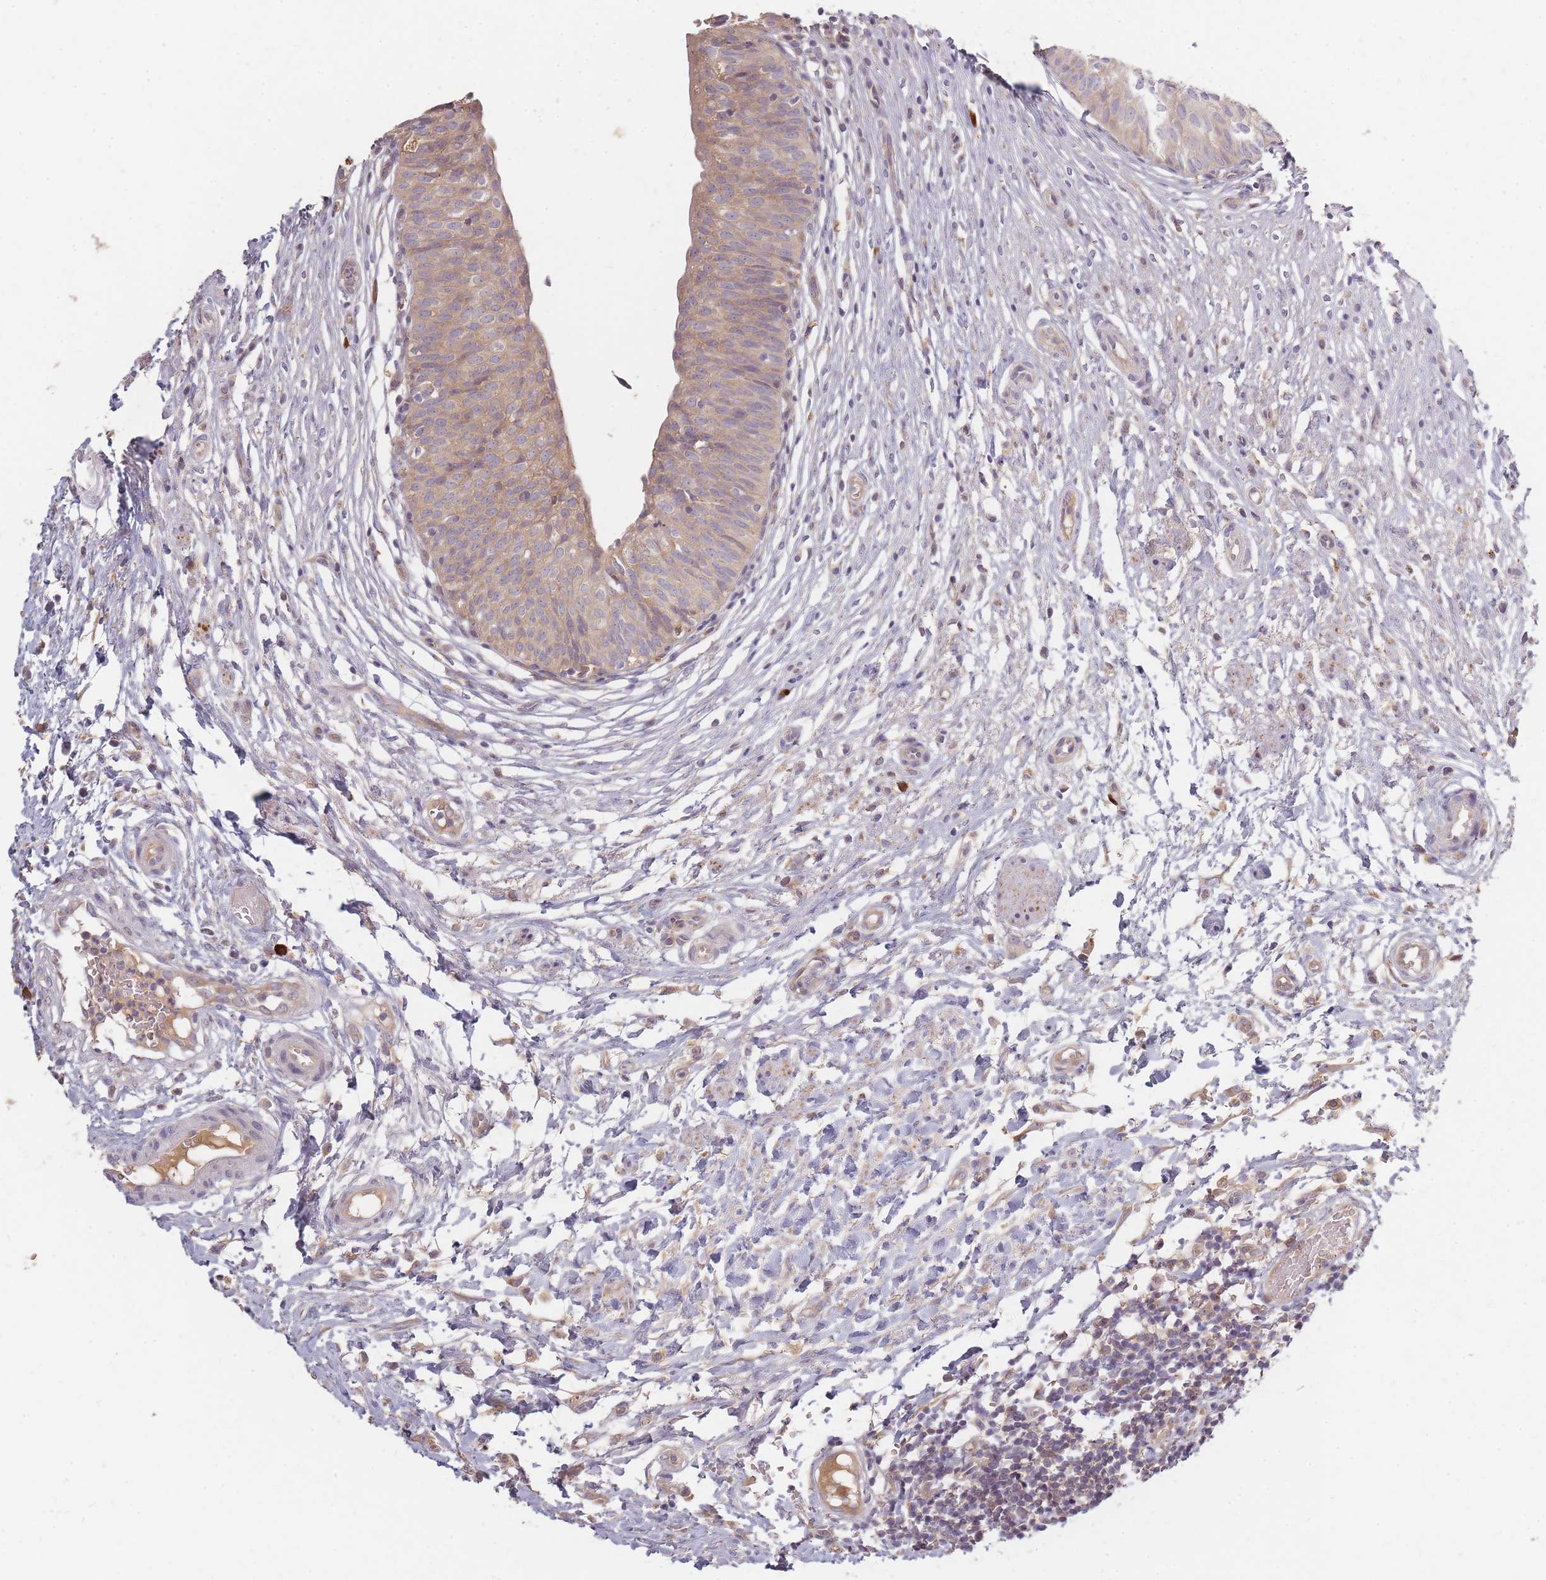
{"staining": {"intensity": "moderate", "quantity": "25%-75%", "location": "cytoplasmic/membranous"}, "tissue": "urinary bladder", "cell_type": "Urothelial cells", "image_type": "normal", "snomed": [{"axis": "morphology", "description": "Normal tissue, NOS"}, {"axis": "topography", "description": "Urinary bladder"}], "caption": "High-magnification brightfield microscopy of unremarkable urinary bladder stained with DAB (brown) and counterstained with hematoxylin (blue). urothelial cells exhibit moderate cytoplasmic/membranous positivity is seen in about25%-75% of cells. Using DAB (brown) and hematoxylin (blue) stains, captured at high magnification using brightfield microscopy.", "gene": "SMIM14", "patient": {"sex": "male", "age": 55}}